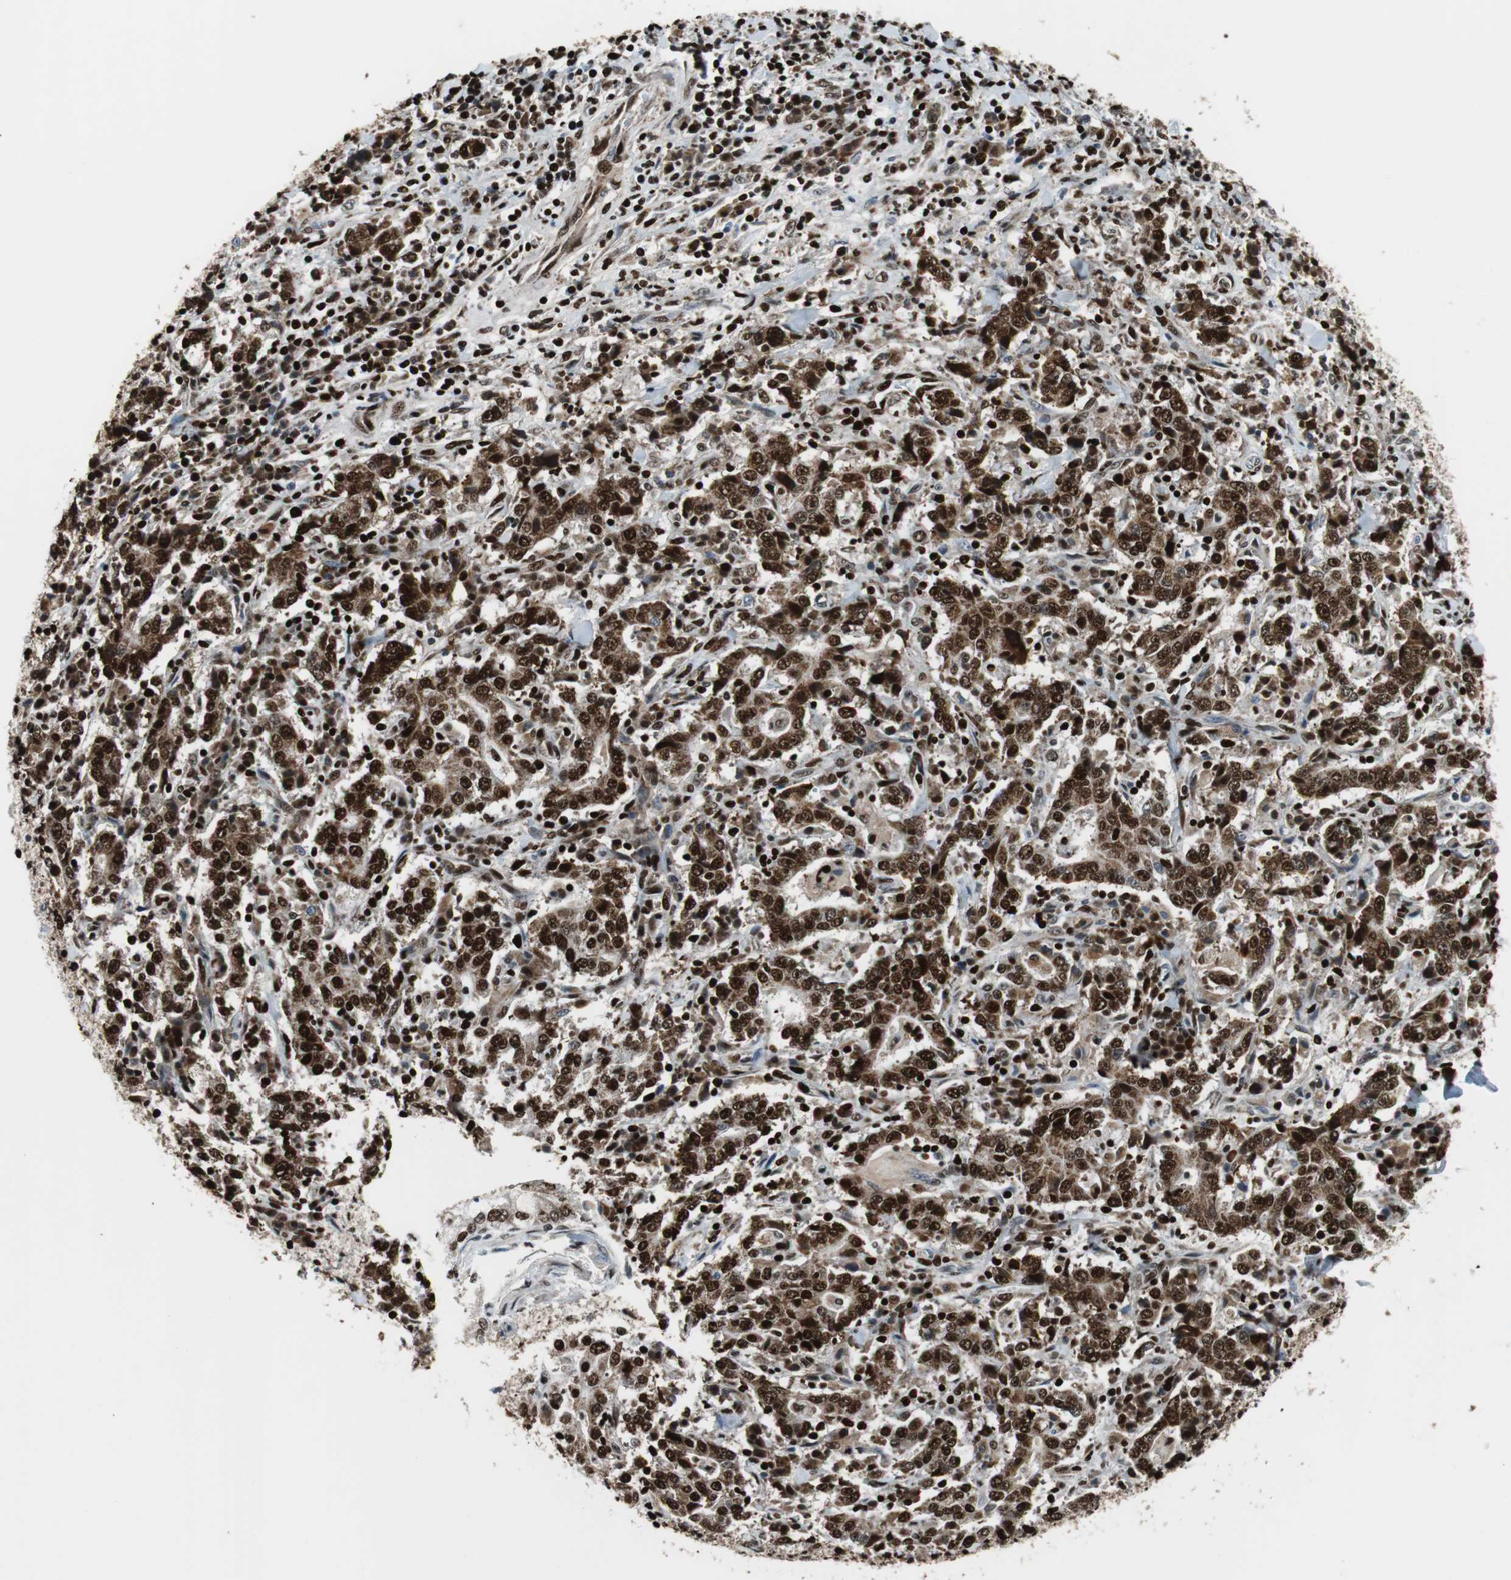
{"staining": {"intensity": "strong", "quantity": ">75%", "location": "nuclear"}, "tissue": "stomach cancer", "cell_type": "Tumor cells", "image_type": "cancer", "snomed": [{"axis": "morphology", "description": "Normal tissue, NOS"}, {"axis": "morphology", "description": "Adenocarcinoma, NOS"}, {"axis": "topography", "description": "Stomach, upper"}, {"axis": "topography", "description": "Stomach"}], "caption": "A brown stain shows strong nuclear expression of a protein in human stomach adenocarcinoma tumor cells.", "gene": "HDAC1", "patient": {"sex": "male", "age": 59}}